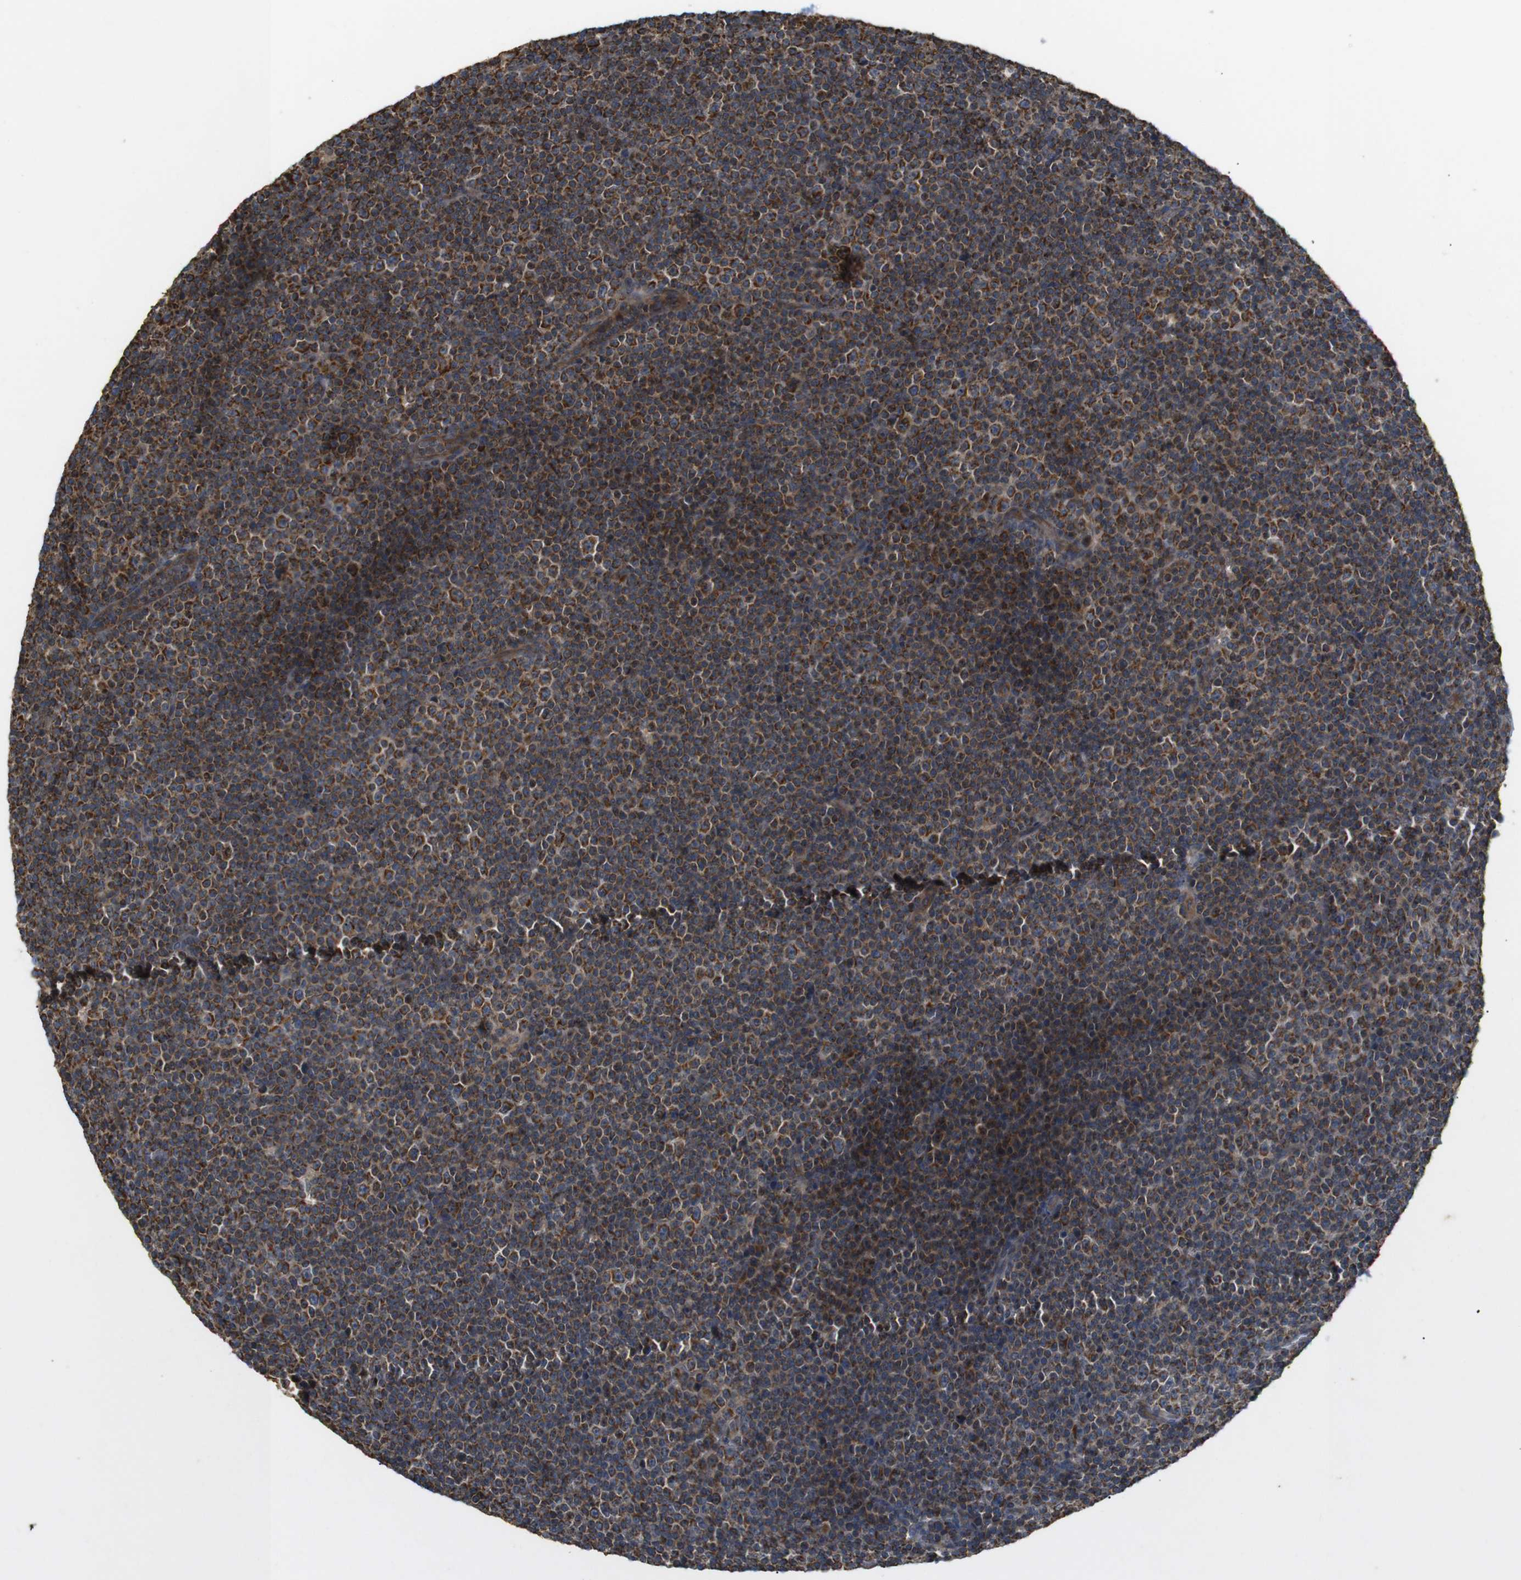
{"staining": {"intensity": "strong", "quantity": ">75%", "location": "cytoplasmic/membranous"}, "tissue": "lymphoma", "cell_type": "Tumor cells", "image_type": "cancer", "snomed": [{"axis": "morphology", "description": "Malignant lymphoma, non-Hodgkin's type, Low grade"}, {"axis": "topography", "description": "Lymph node"}], "caption": "Protein positivity by immunohistochemistry exhibits strong cytoplasmic/membranous staining in approximately >75% of tumor cells in lymphoma.", "gene": "KSR1", "patient": {"sex": "female", "age": 67}}